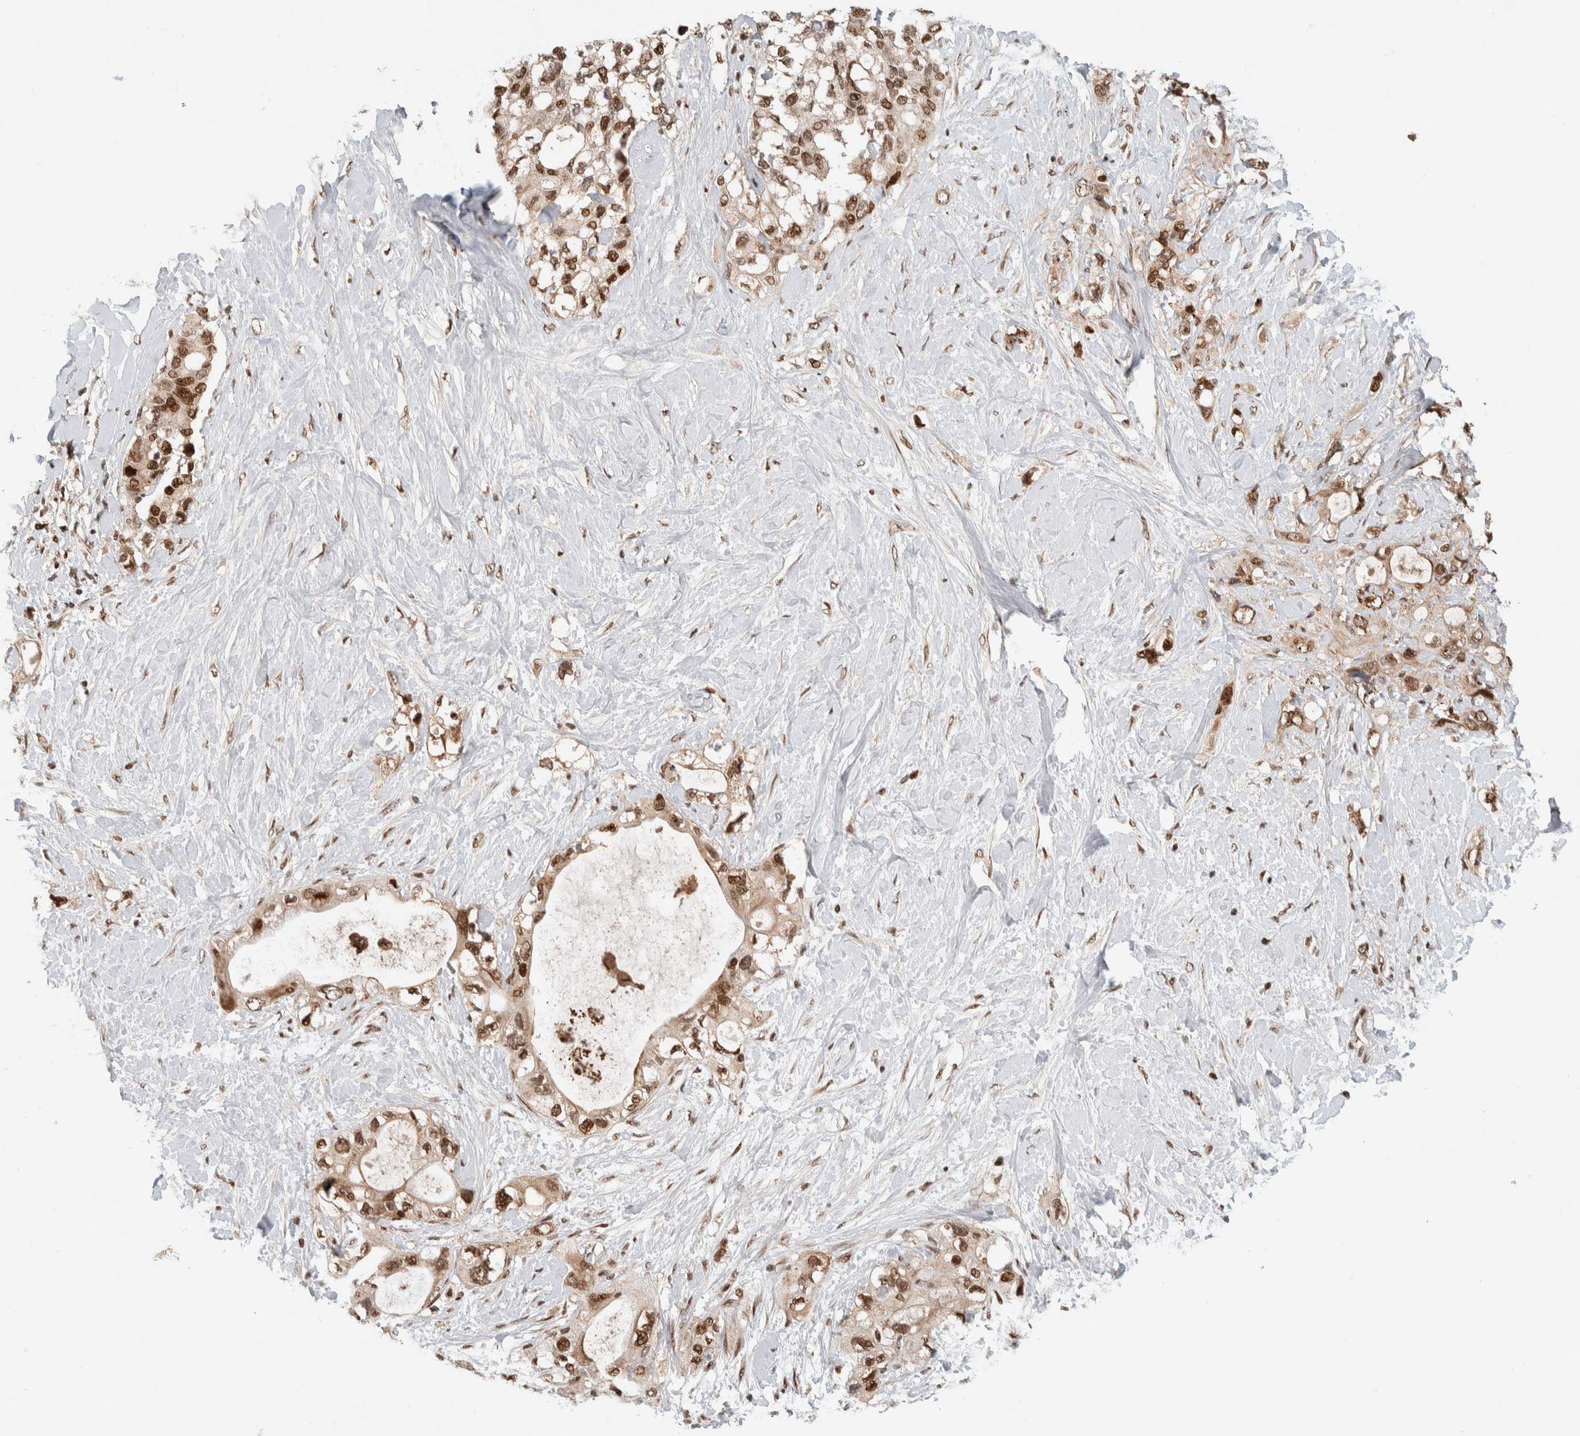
{"staining": {"intensity": "moderate", "quantity": ">75%", "location": "nuclear"}, "tissue": "pancreatic cancer", "cell_type": "Tumor cells", "image_type": "cancer", "snomed": [{"axis": "morphology", "description": "Adenocarcinoma, NOS"}, {"axis": "topography", "description": "Pancreas"}], "caption": "Immunohistochemical staining of pancreatic adenocarcinoma shows medium levels of moderate nuclear positivity in about >75% of tumor cells. (DAB (3,3'-diaminobenzidine) = brown stain, brightfield microscopy at high magnification).", "gene": "ZNF521", "patient": {"sex": "female", "age": 56}}